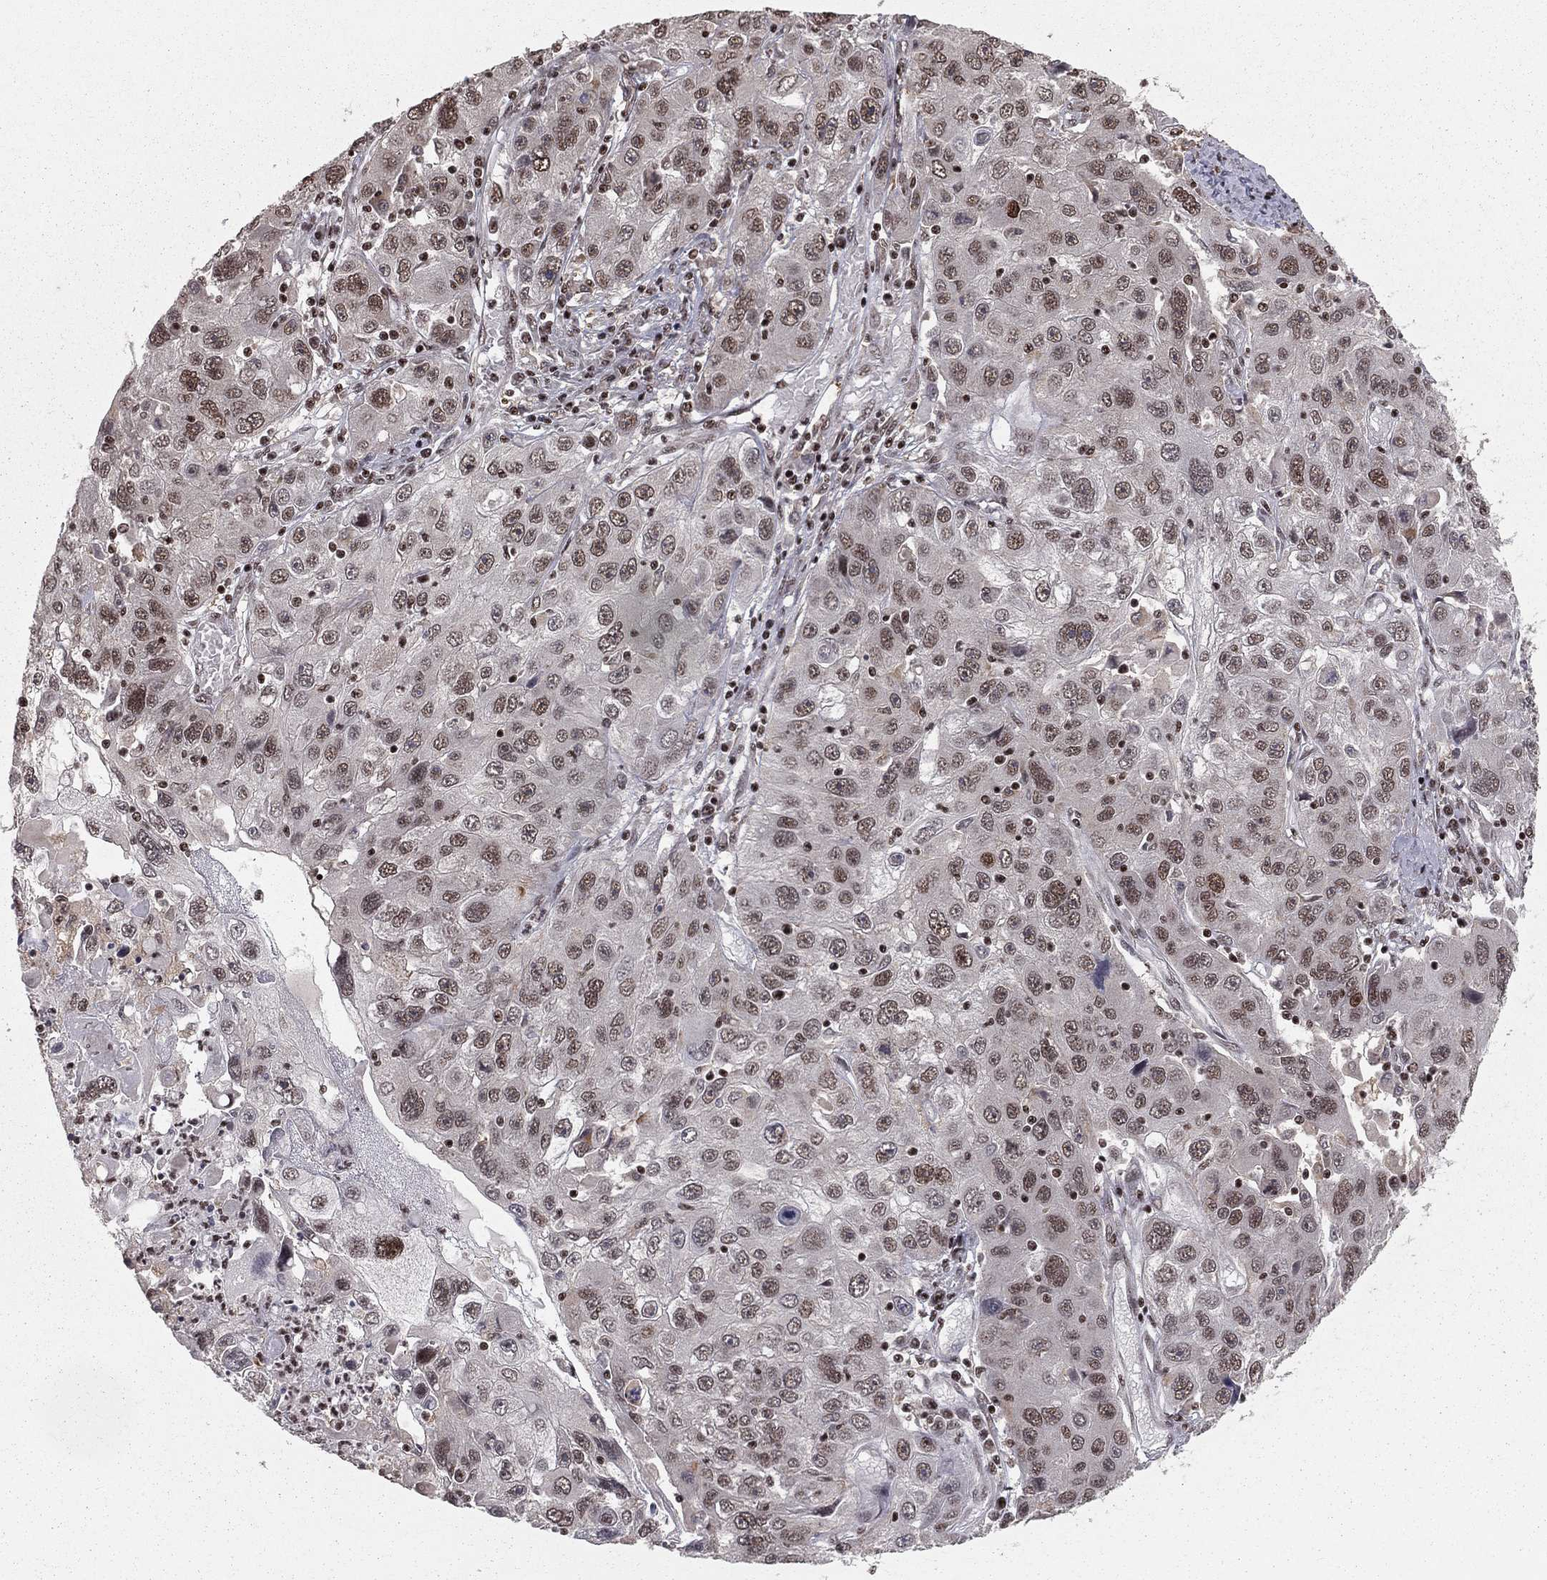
{"staining": {"intensity": "weak", "quantity": "<25%", "location": "nuclear"}, "tissue": "stomach cancer", "cell_type": "Tumor cells", "image_type": "cancer", "snomed": [{"axis": "morphology", "description": "Adenocarcinoma, NOS"}, {"axis": "topography", "description": "Stomach"}], "caption": "Stomach adenocarcinoma stained for a protein using IHC reveals no staining tumor cells.", "gene": "NFYB", "patient": {"sex": "male", "age": 56}}